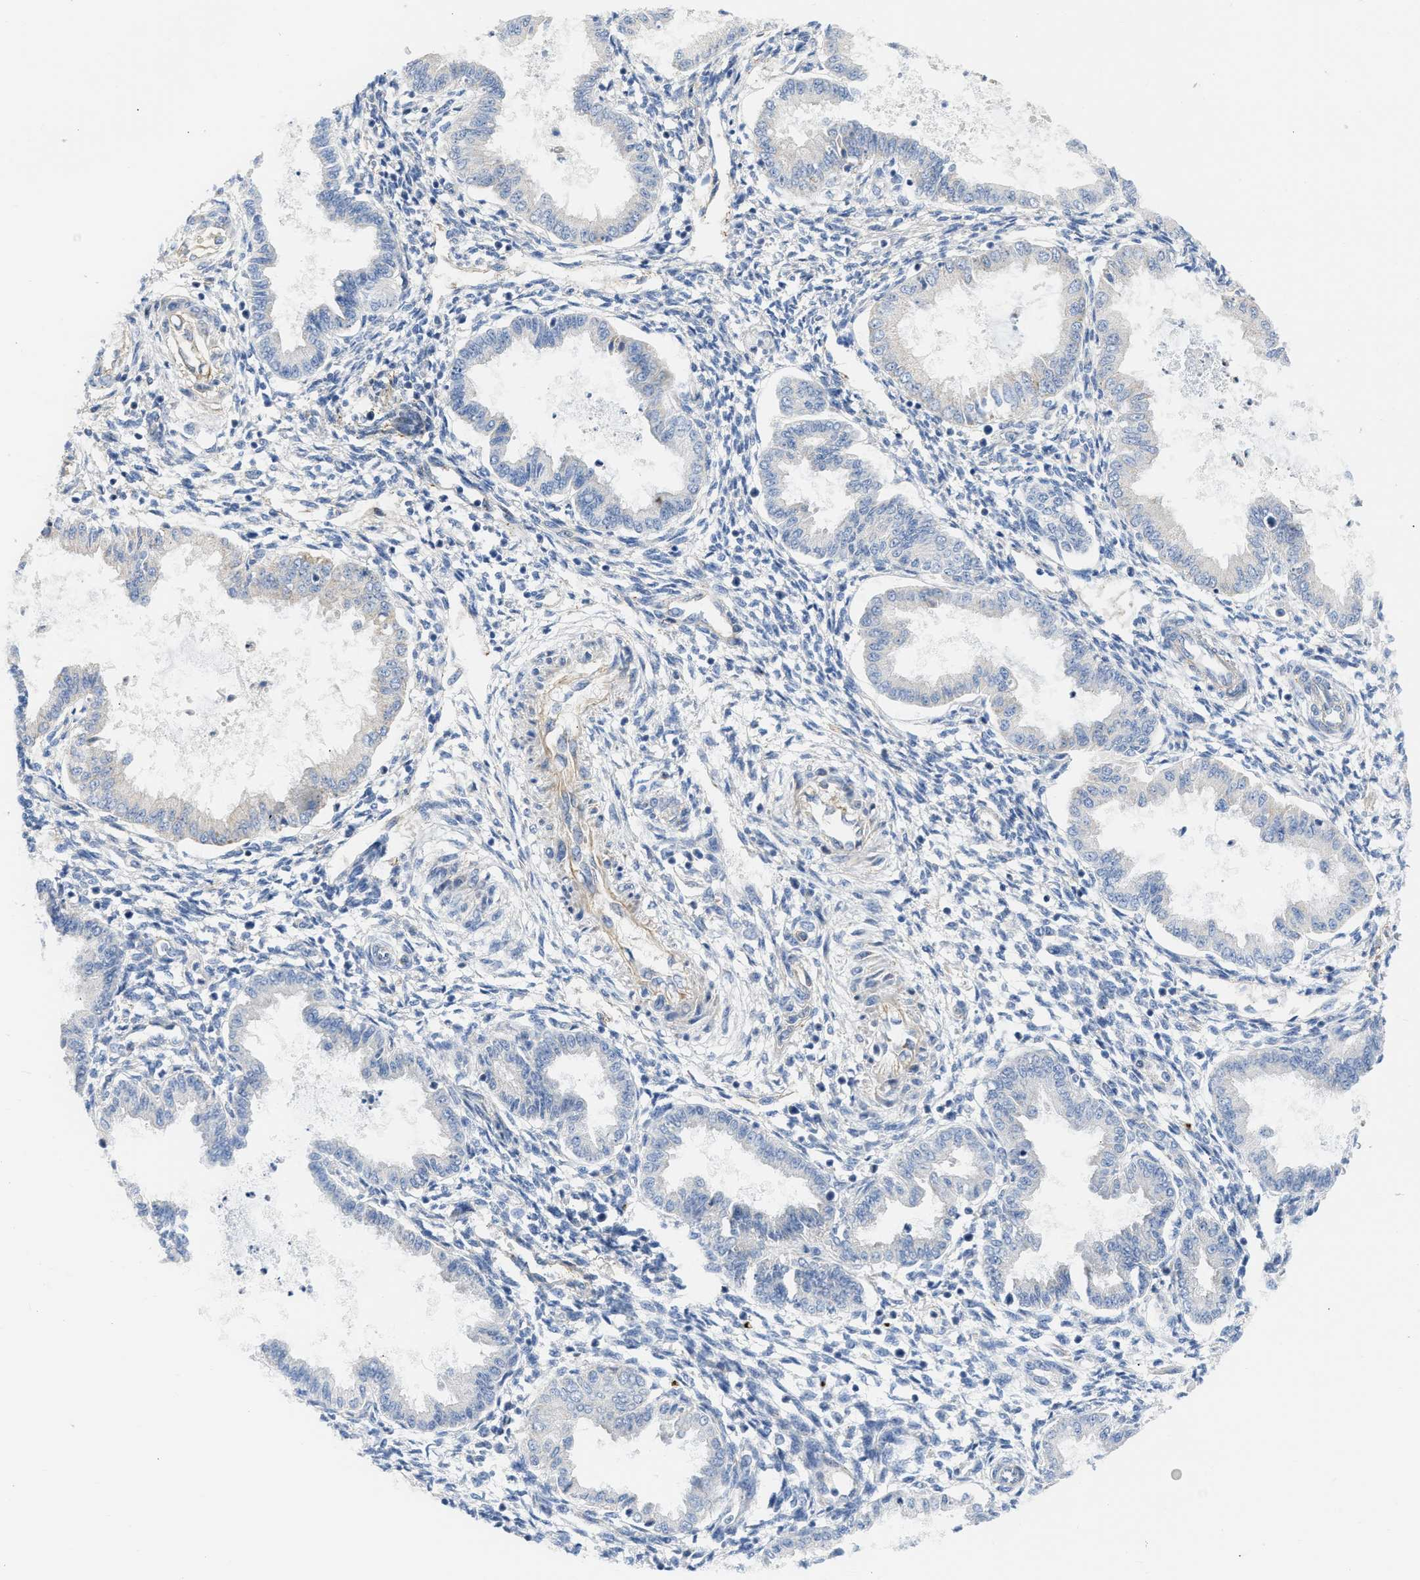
{"staining": {"intensity": "negative", "quantity": "none", "location": "none"}, "tissue": "endometrium", "cell_type": "Cells in endometrial stroma", "image_type": "normal", "snomed": [{"axis": "morphology", "description": "Normal tissue, NOS"}, {"axis": "topography", "description": "Endometrium"}], "caption": "This histopathology image is of normal endometrium stained with immunohistochemistry to label a protein in brown with the nuclei are counter-stained blue. There is no staining in cells in endometrial stroma.", "gene": "FHL1", "patient": {"sex": "female", "age": 33}}